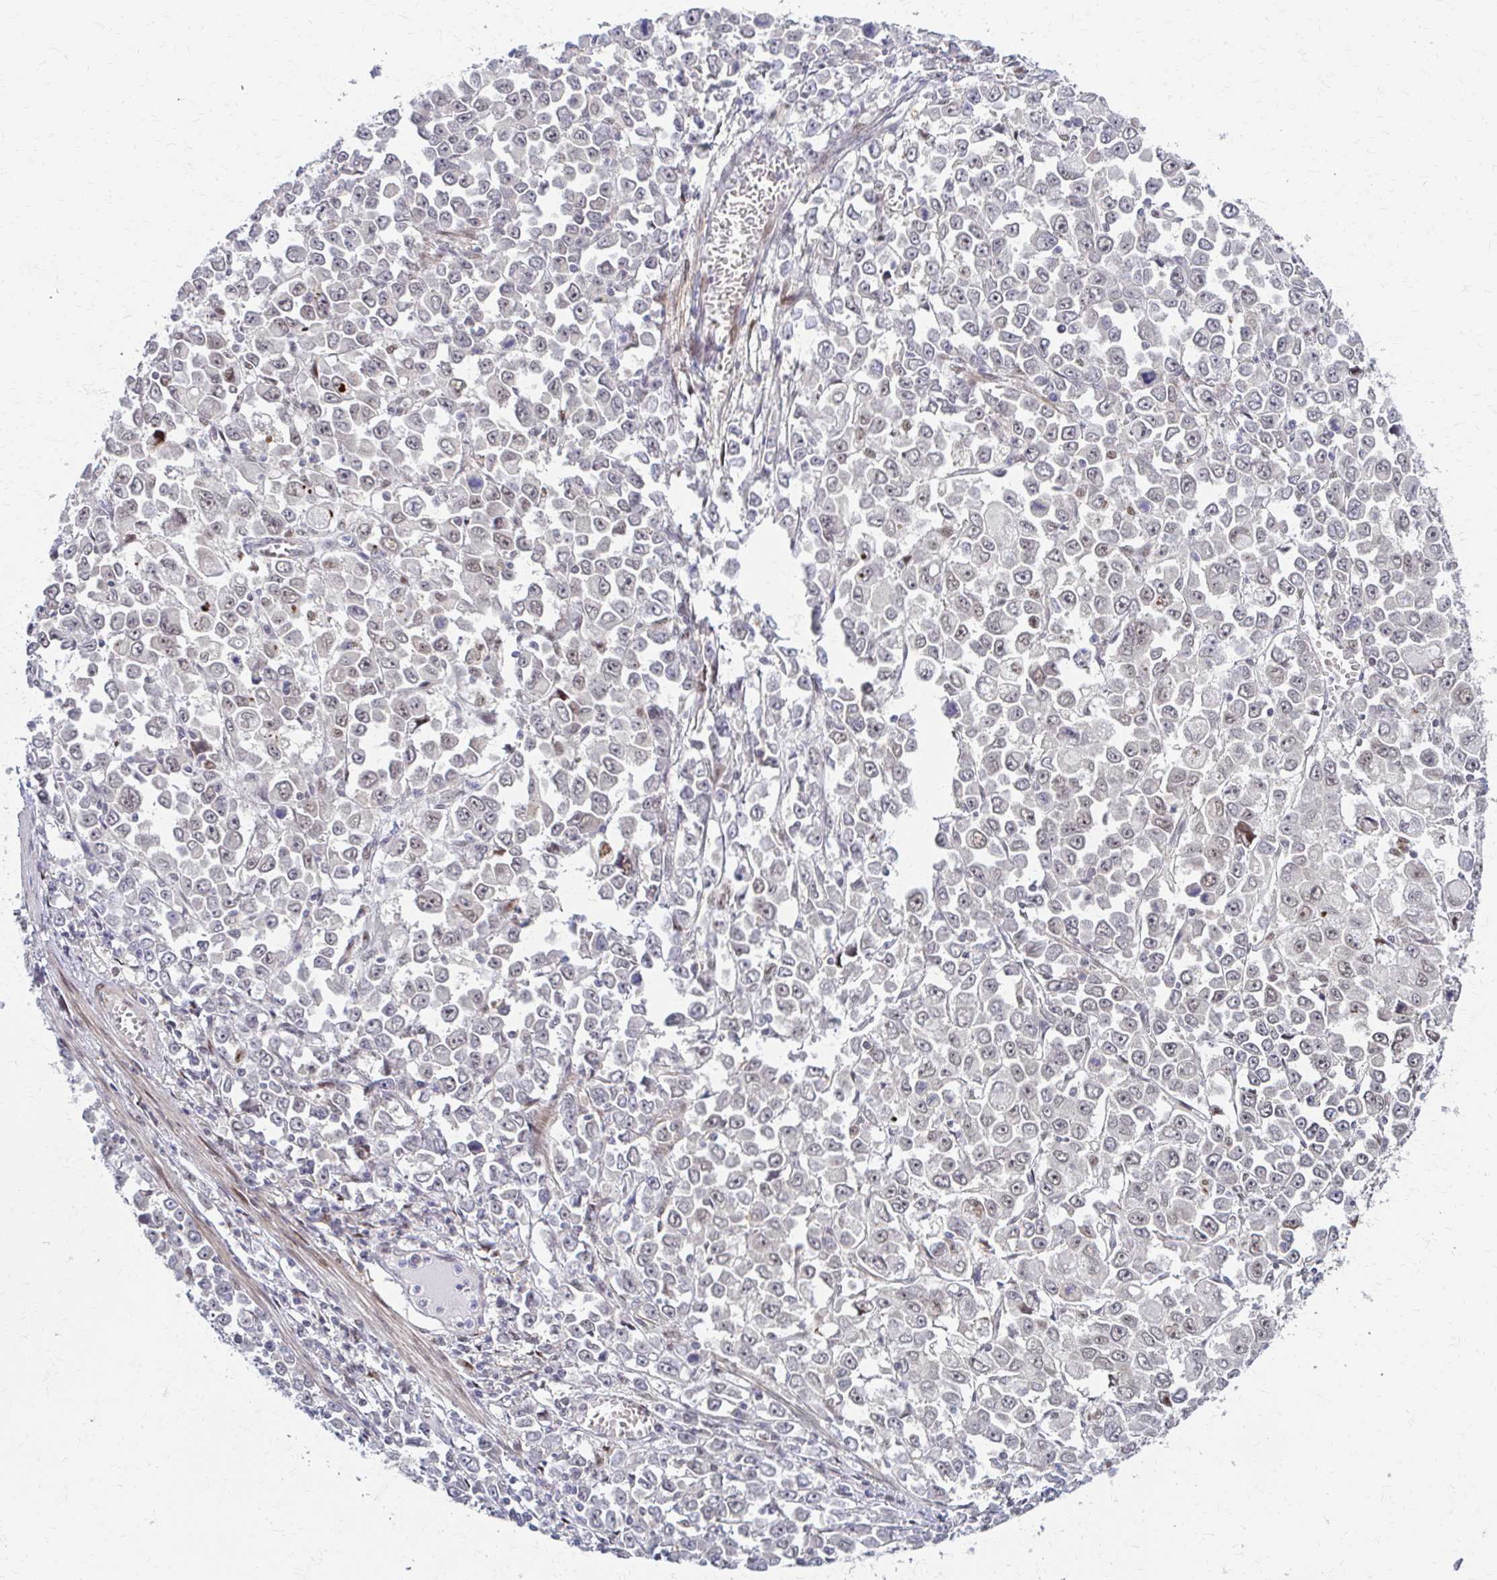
{"staining": {"intensity": "weak", "quantity": "25%-75%", "location": "nuclear"}, "tissue": "stomach cancer", "cell_type": "Tumor cells", "image_type": "cancer", "snomed": [{"axis": "morphology", "description": "Adenocarcinoma, NOS"}, {"axis": "topography", "description": "Stomach, upper"}], "caption": "Stomach adenocarcinoma stained with IHC displays weak nuclear positivity in about 25%-75% of tumor cells. (IHC, brightfield microscopy, high magnification).", "gene": "PSMD7", "patient": {"sex": "male", "age": 70}}